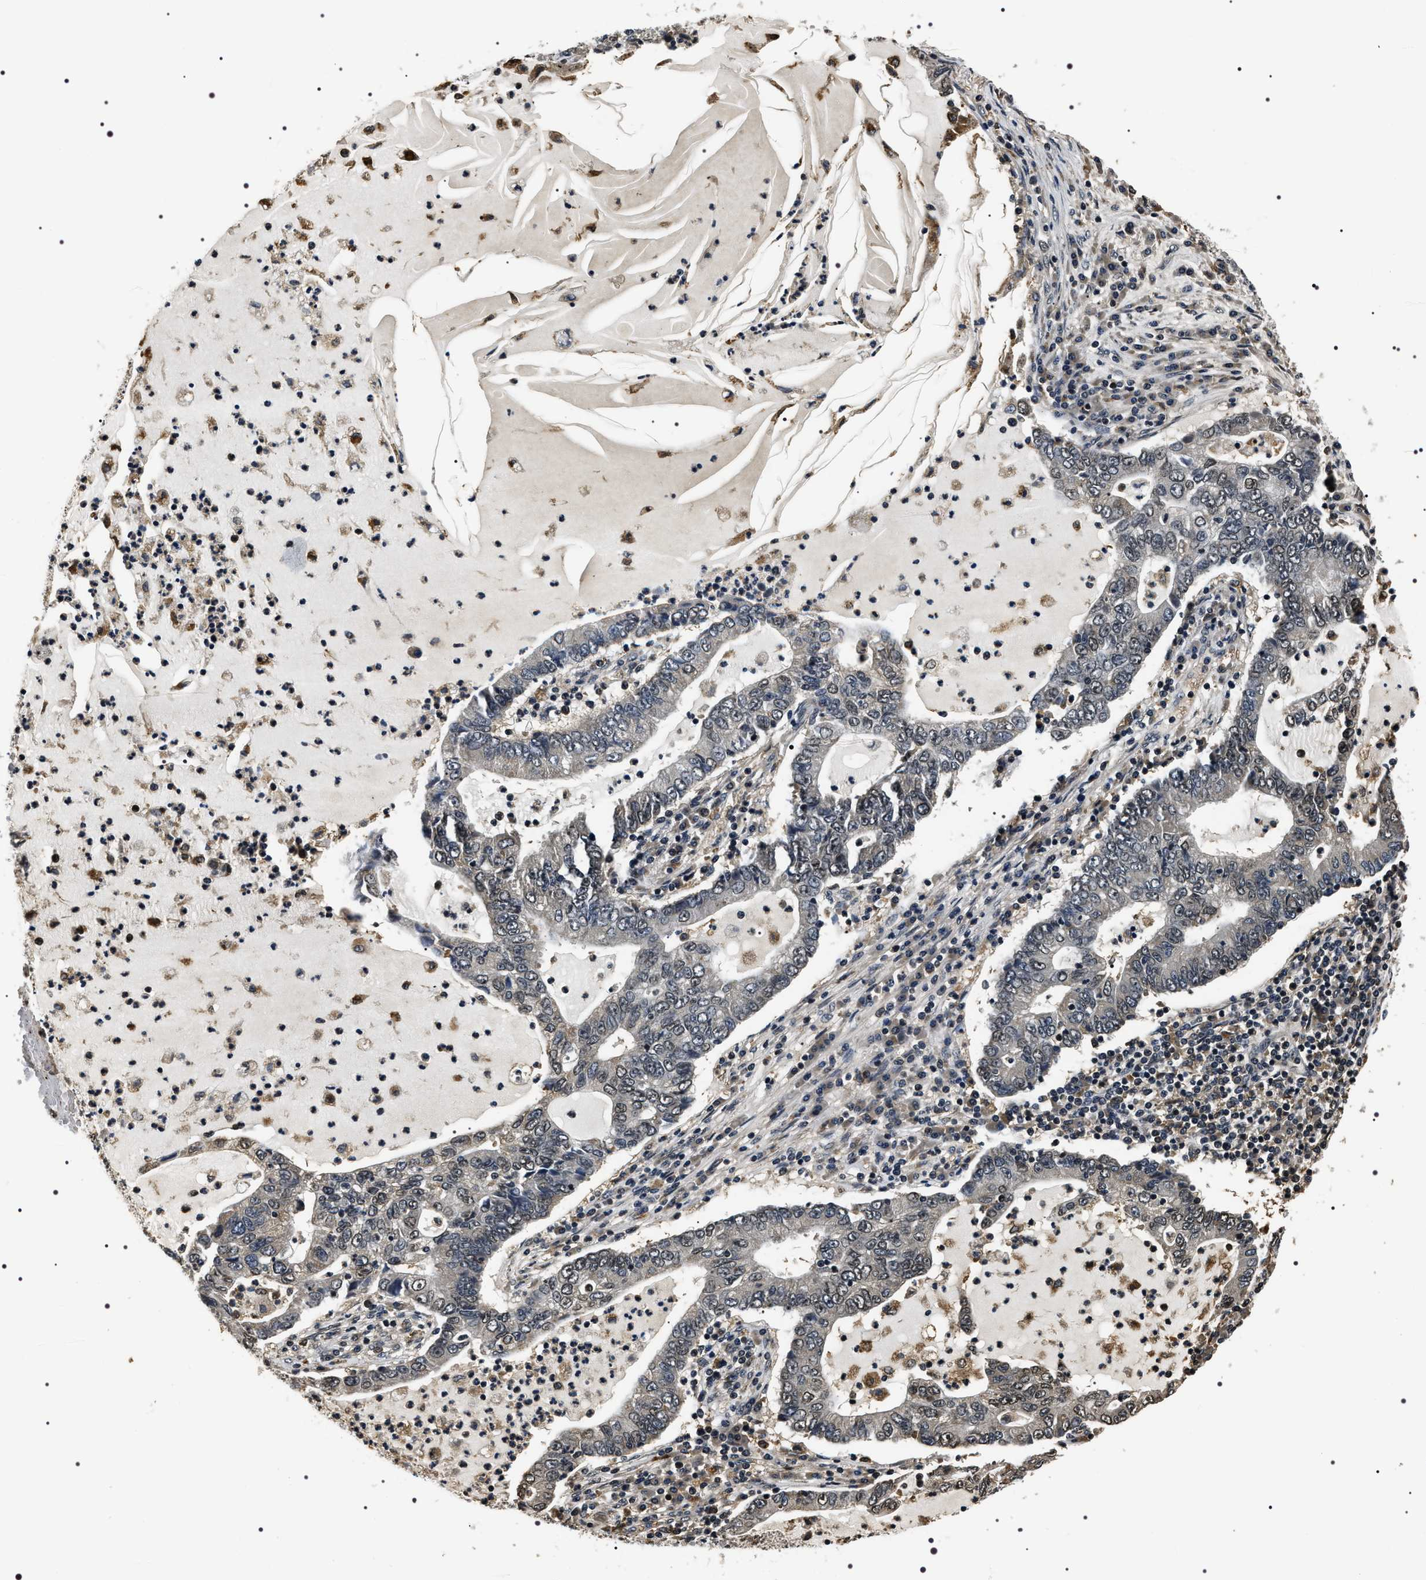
{"staining": {"intensity": "weak", "quantity": "<25%", "location": "cytoplasmic/membranous,nuclear"}, "tissue": "lung cancer", "cell_type": "Tumor cells", "image_type": "cancer", "snomed": [{"axis": "morphology", "description": "Adenocarcinoma, NOS"}, {"axis": "topography", "description": "Lung"}], "caption": "A high-resolution image shows immunohistochemistry staining of lung cancer, which demonstrates no significant expression in tumor cells. Nuclei are stained in blue.", "gene": "ARHGAP22", "patient": {"sex": "female", "age": 51}}